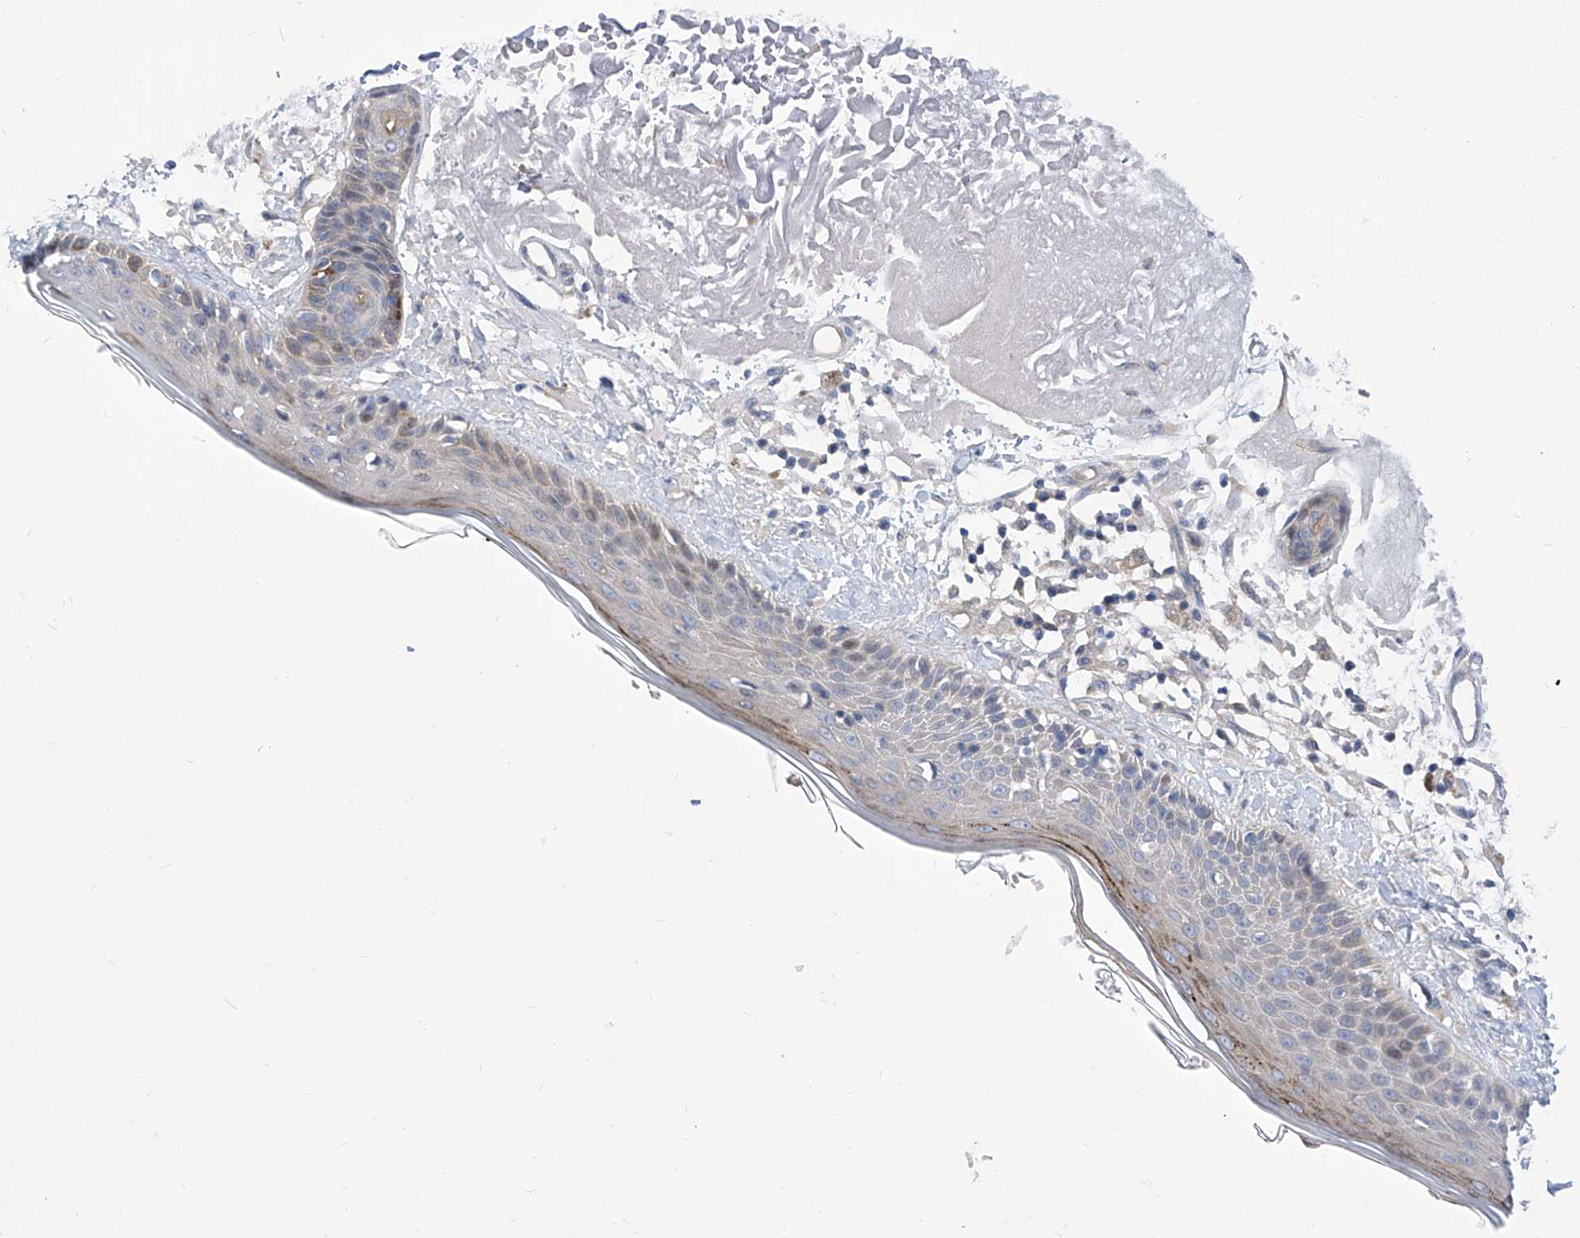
{"staining": {"intensity": "negative", "quantity": "none", "location": "none"}, "tissue": "skin", "cell_type": "Fibroblasts", "image_type": "normal", "snomed": [{"axis": "morphology", "description": "Normal tissue, NOS"}, {"axis": "topography", "description": "Skin"}, {"axis": "topography", "description": "Skeletal muscle"}], "caption": "Human skin stained for a protein using immunohistochemistry shows no staining in fibroblasts.", "gene": "SRBD1", "patient": {"sex": "male", "age": 83}}